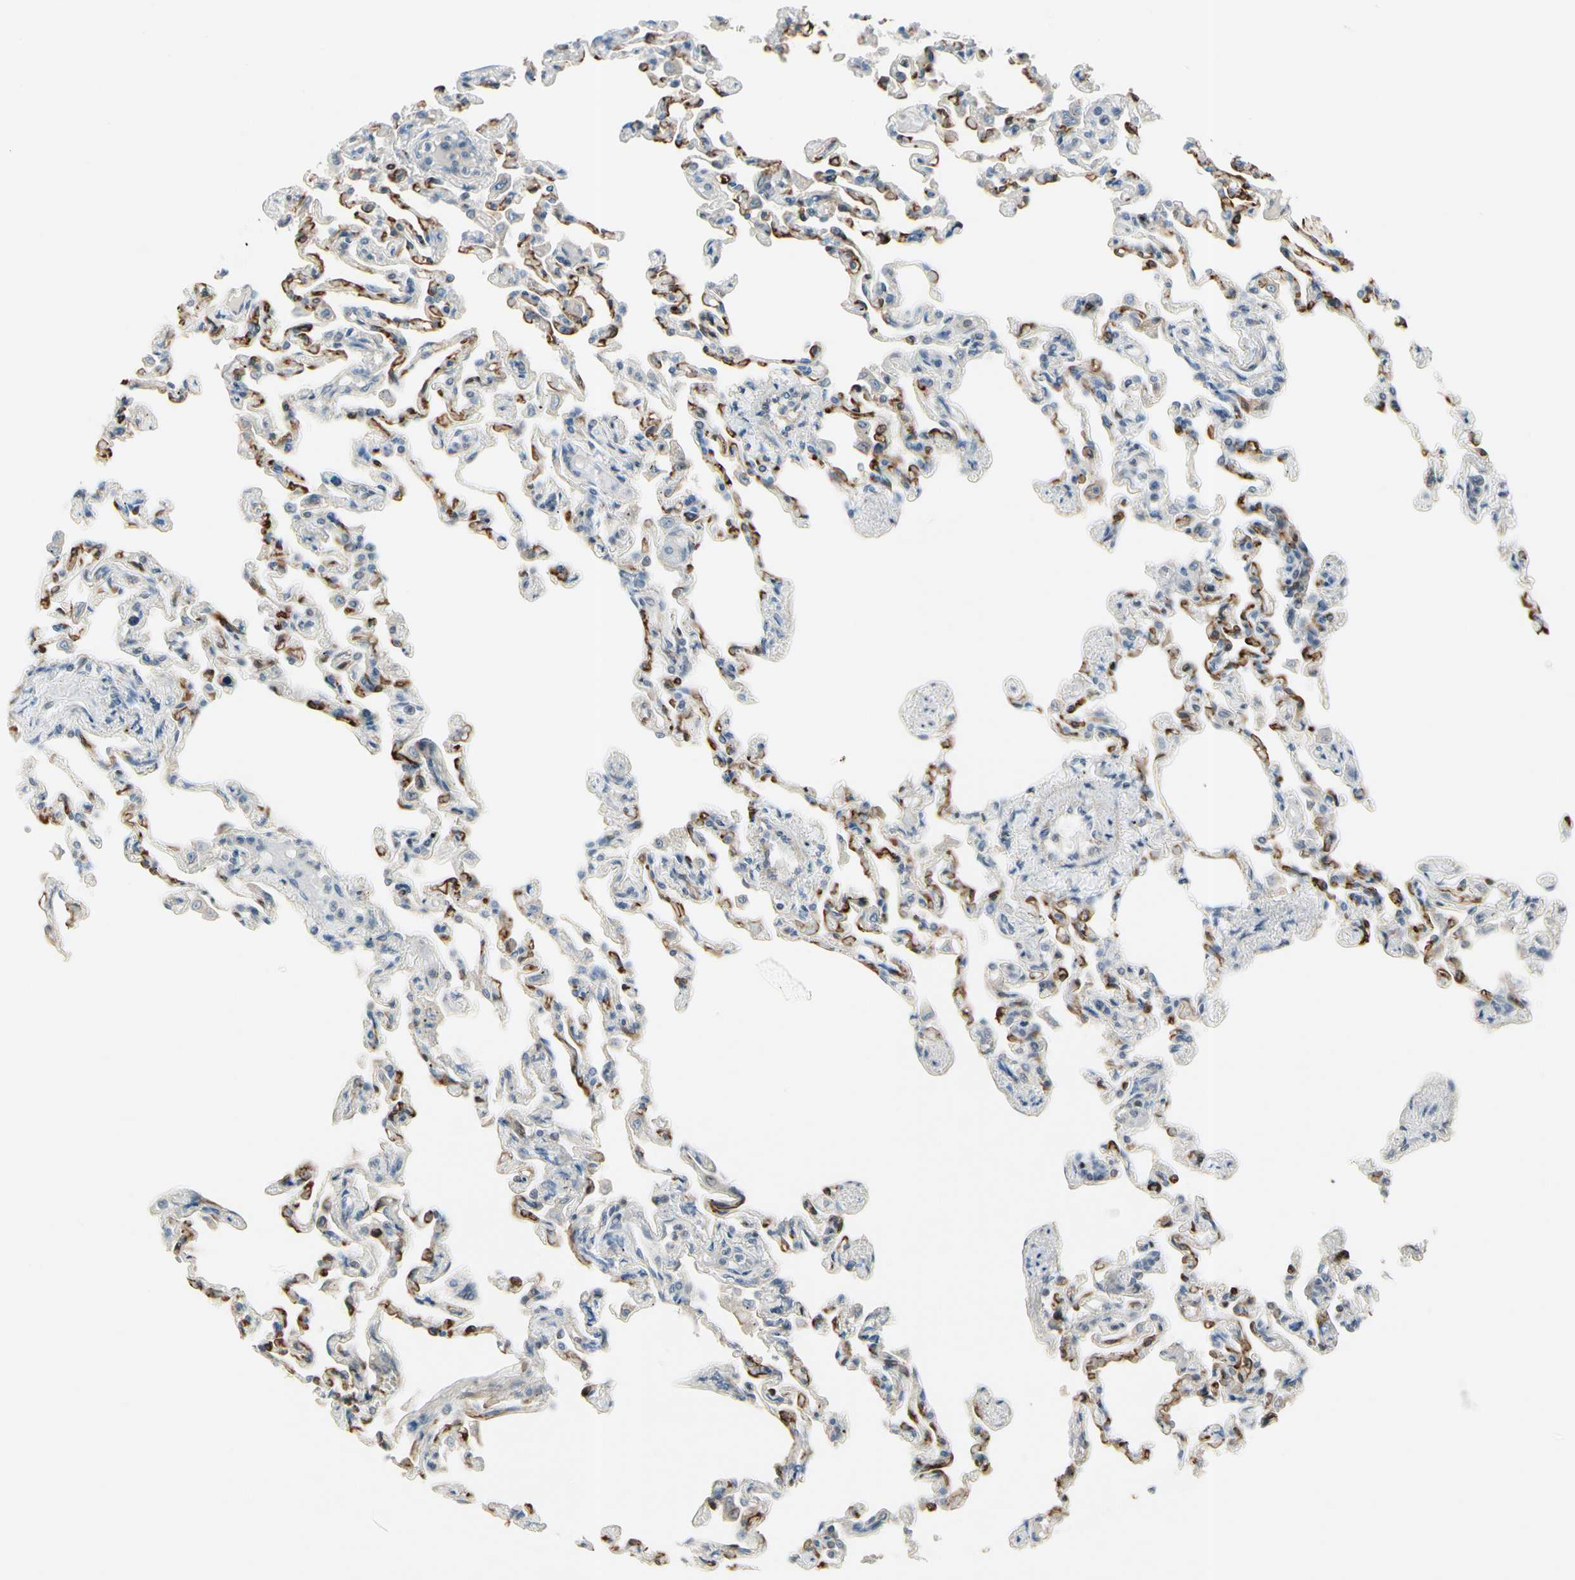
{"staining": {"intensity": "strong", "quantity": "25%-75%", "location": "cytoplasmic/membranous"}, "tissue": "lung", "cell_type": "Alveolar cells", "image_type": "normal", "snomed": [{"axis": "morphology", "description": "Normal tissue, NOS"}, {"axis": "topography", "description": "Lung"}], "caption": "Immunohistochemistry (IHC) staining of unremarkable lung, which exhibits high levels of strong cytoplasmic/membranous staining in about 25%-75% of alveolar cells indicating strong cytoplasmic/membranous protein staining. The staining was performed using DAB (3,3'-diaminobenzidine) (brown) for protein detection and nuclei were counterstained in hematoxylin (blue).", "gene": "CYP2E1", "patient": {"sex": "male", "age": 21}}